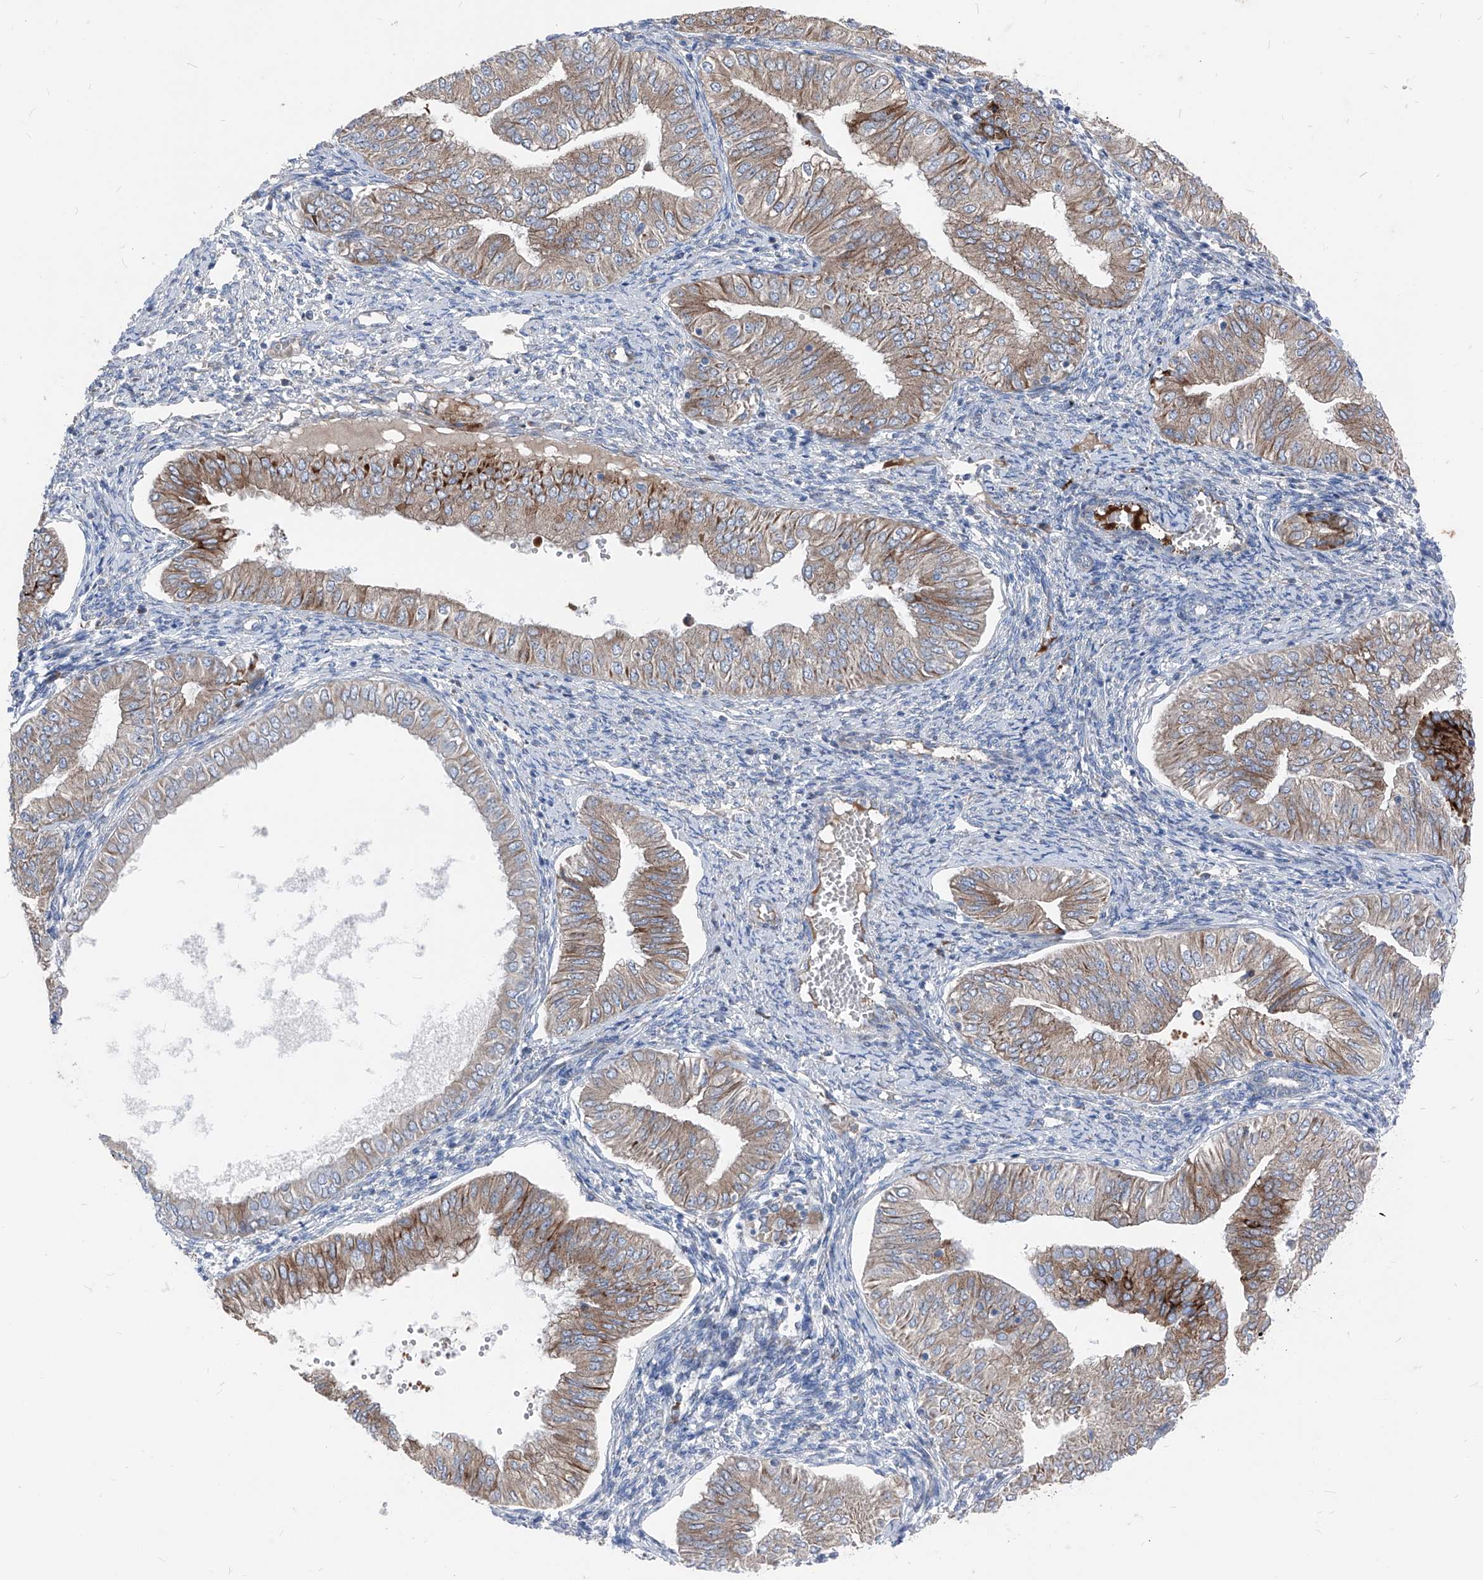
{"staining": {"intensity": "moderate", "quantity": "<25%", "location": "cytoplasmic/membranous"}, "tissue": "endometrial cancer", "cell_type": "Tumor cells", "image_type": "cancer", "snomed": [{"axis": "morphology", "description": "Normal tissue, NOS"}, {"axis": "morphology", "description": "Adenocarcinoma, NOS"}, {"axis": "topography", "description": "Endometrium"}], "caption": "Protein expression by immunohistochemistry demonstrates moderate cytoplasmic/membranous staining in about <25% of tumor cells in endometrial cancer (adenocarcinoma).", "gene": "IFI27", "patient": {"sex": "female", "age": 53}}